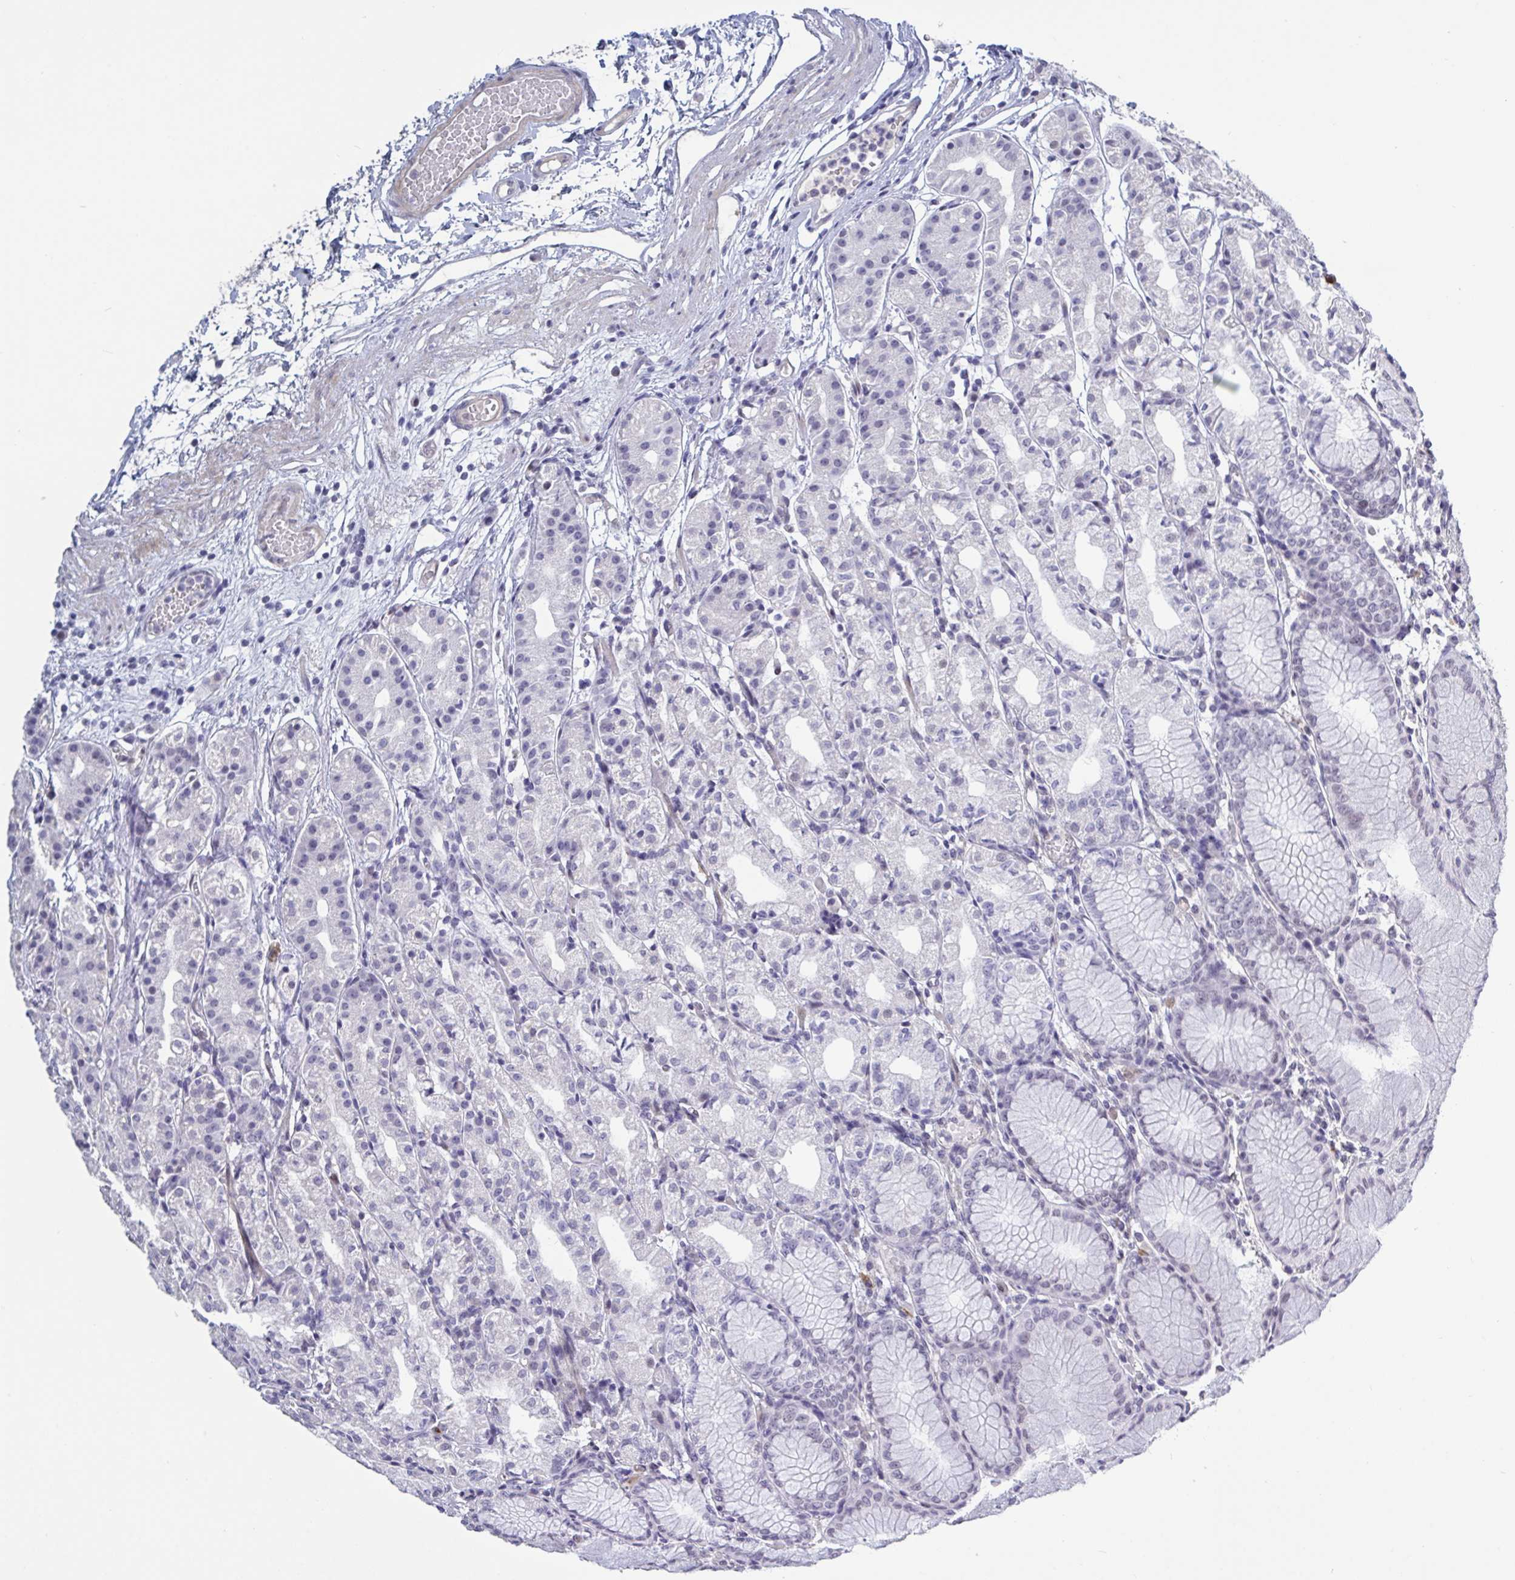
{"staining": {"intensity": "moderate", "quantity": "<25%", "location": "nuclear"}, "tissue": "stomach", "cell_type": "Glandular cells", "image_type": "normal", "snomed": [{"axis": "morphology", "description": "Normal tissue, NOS"}, {"axis": "topography", "description": "Stomach"}], "caption": "Approximately <25% of glandular cells in normal human stomach exhibit moderate nuclear protein expression as visualized by brown immunohistochemical staining.", "gene": "BCL7B", "patient": {"sex": "female", "age": 57}}